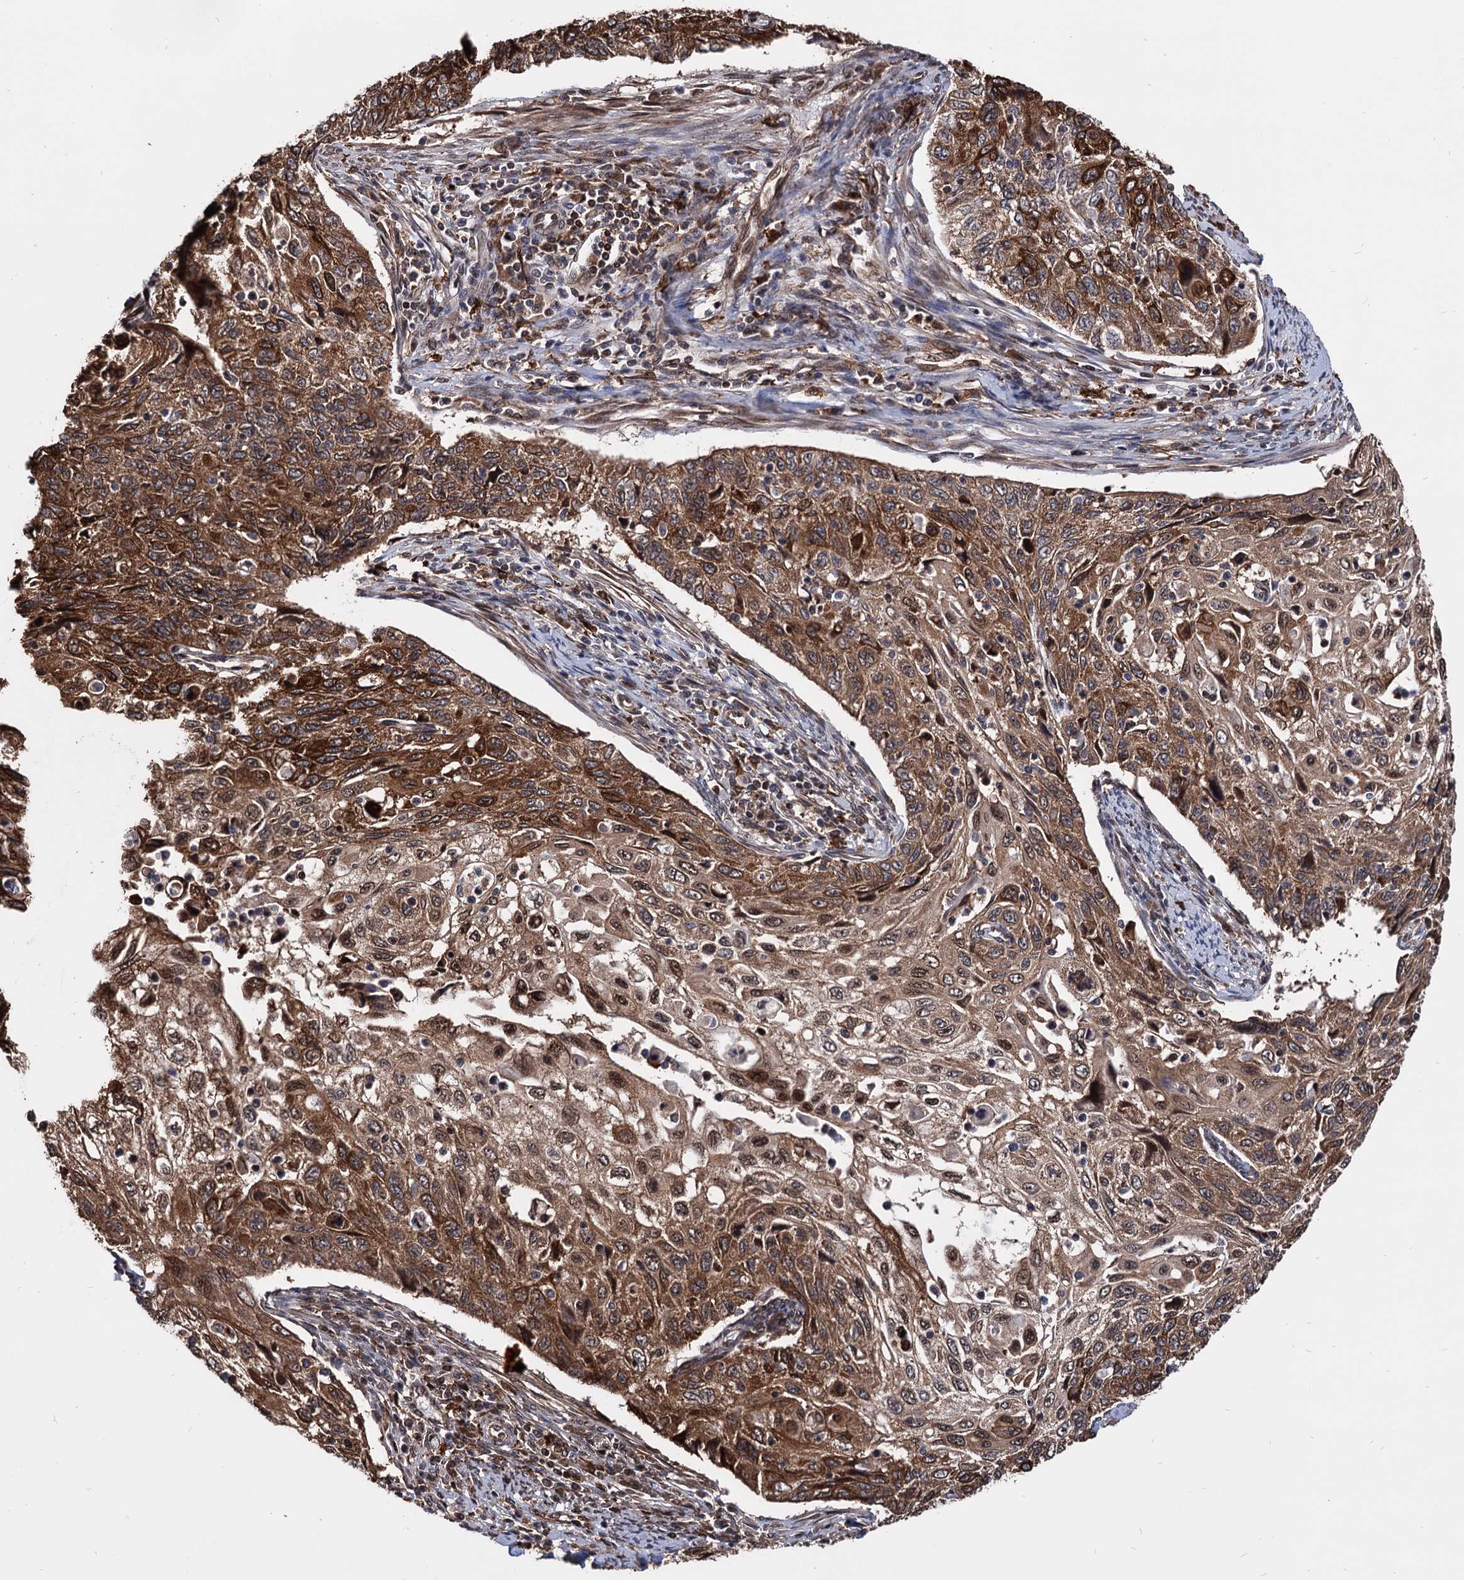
{"staining": {"intensity": "strong", "quantity": ">75%", "location": "cytoplasmic/membranous"}, "tissue": "cervical cancer", "cell_type": "Tumor cells", "image_type": "cancer", "snomed": [{"axis": "morphology", "description": "Squamous cell carcinoma, NOS"}, {"axis": "topography", "description": "Cervix"}], "caption": "About >75% of tumor cells in human cervical cancer exhibit strong cytoplasmic/membranous protein expression as visualized by brown immunohistochemical staining.", "gene": "ANKRD12", "patient": {"sex": "female", "age": 70}}